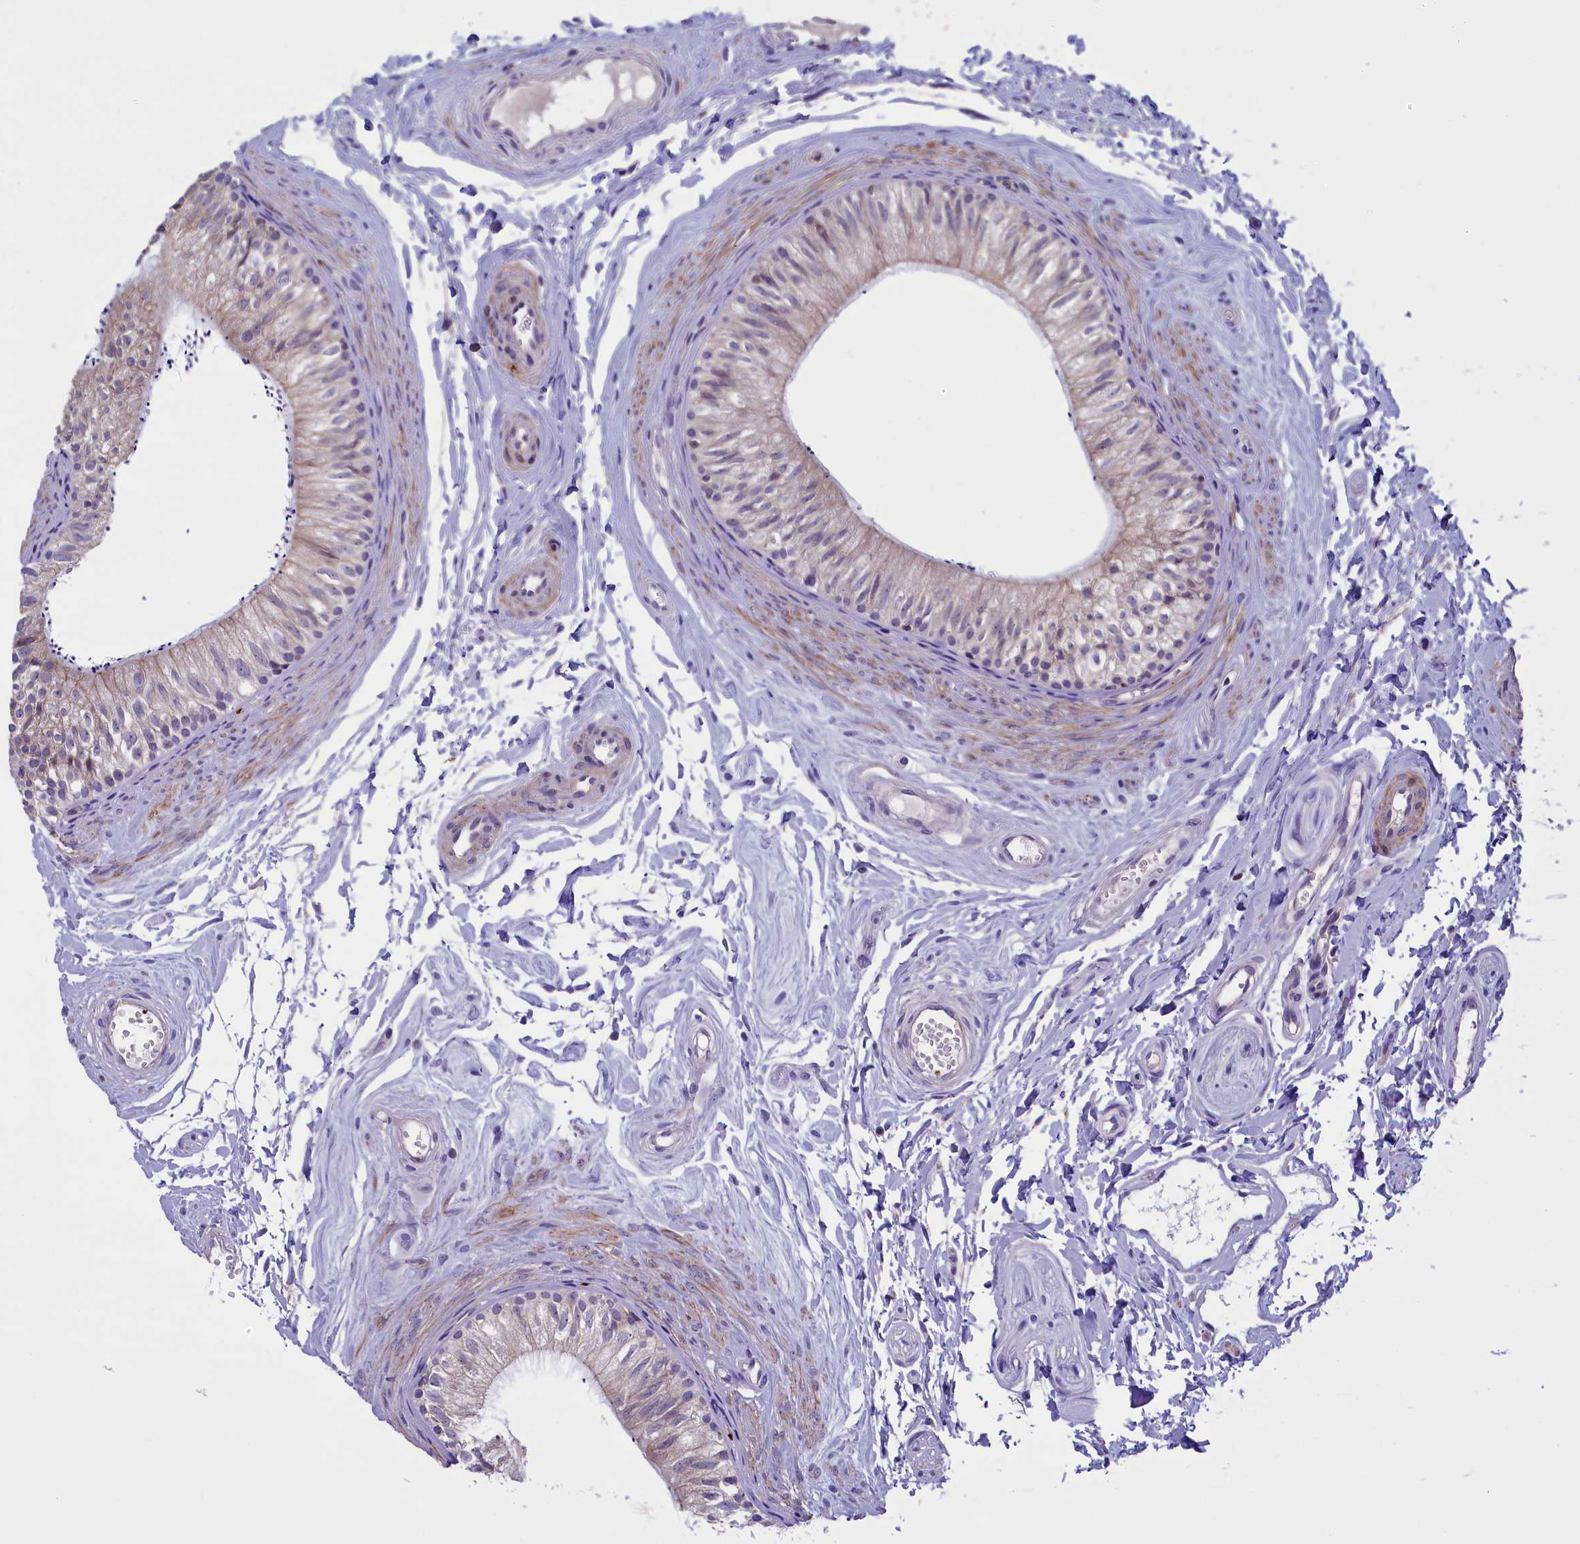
{"staining": {"intensity": "negative", "quantity": "none", "location": "none"}, "tissue": "epididymis", "cell_type": "Glandular cells", "image_type": "normal", "snomed": [{"axis": "morphology", "description": "Normal tissue, NOS"}, {"axis": "topography", "description": "Epididymis"}], "caption": "Epididymis stained for a protein using immunohistochemistry reveals no staining glandular cells.", "gene": "HEATR3", "patient": {"sex": "male", "age": 56}}